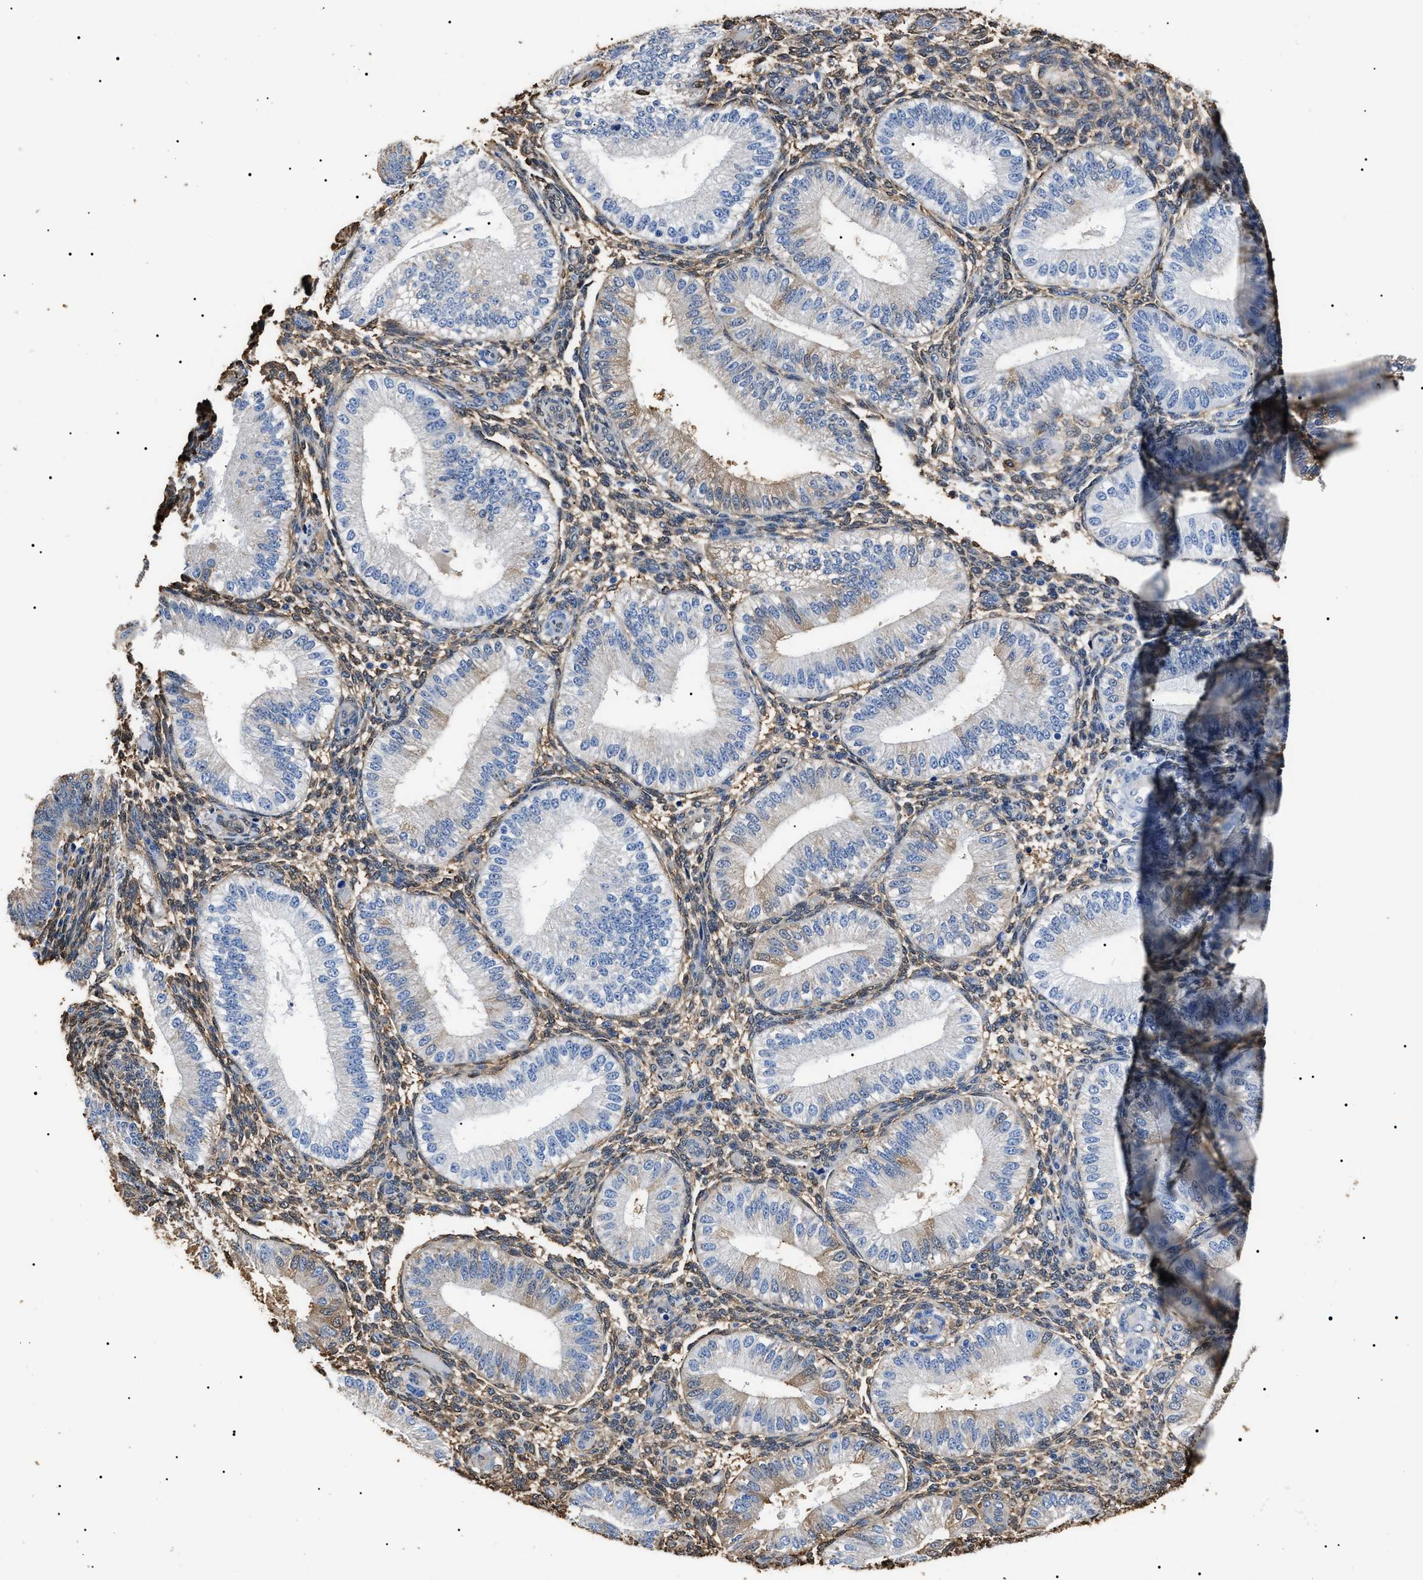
{"staining": {"intensity": "moderate", "quantity": "25%-75%", "location": "cytoplasmic/membranous"}, "tissue": "endometrium", "cell_type": "Cells in endometrial stroma", "image_type": "normal", "snomed": [{"axis": "morphology", "description": "Normal tissue, NOS"}, {"axis": "topography", "description": "Endometrium"}], "caption": "The photomicrograph displays a brown stain indicating the presence of a protein in the cytoplasmic/membranous of cells in endometrial stroma in endometrium.", "gene": "ALDH1A1", "patient": {"sex": "female", "age": 39}}